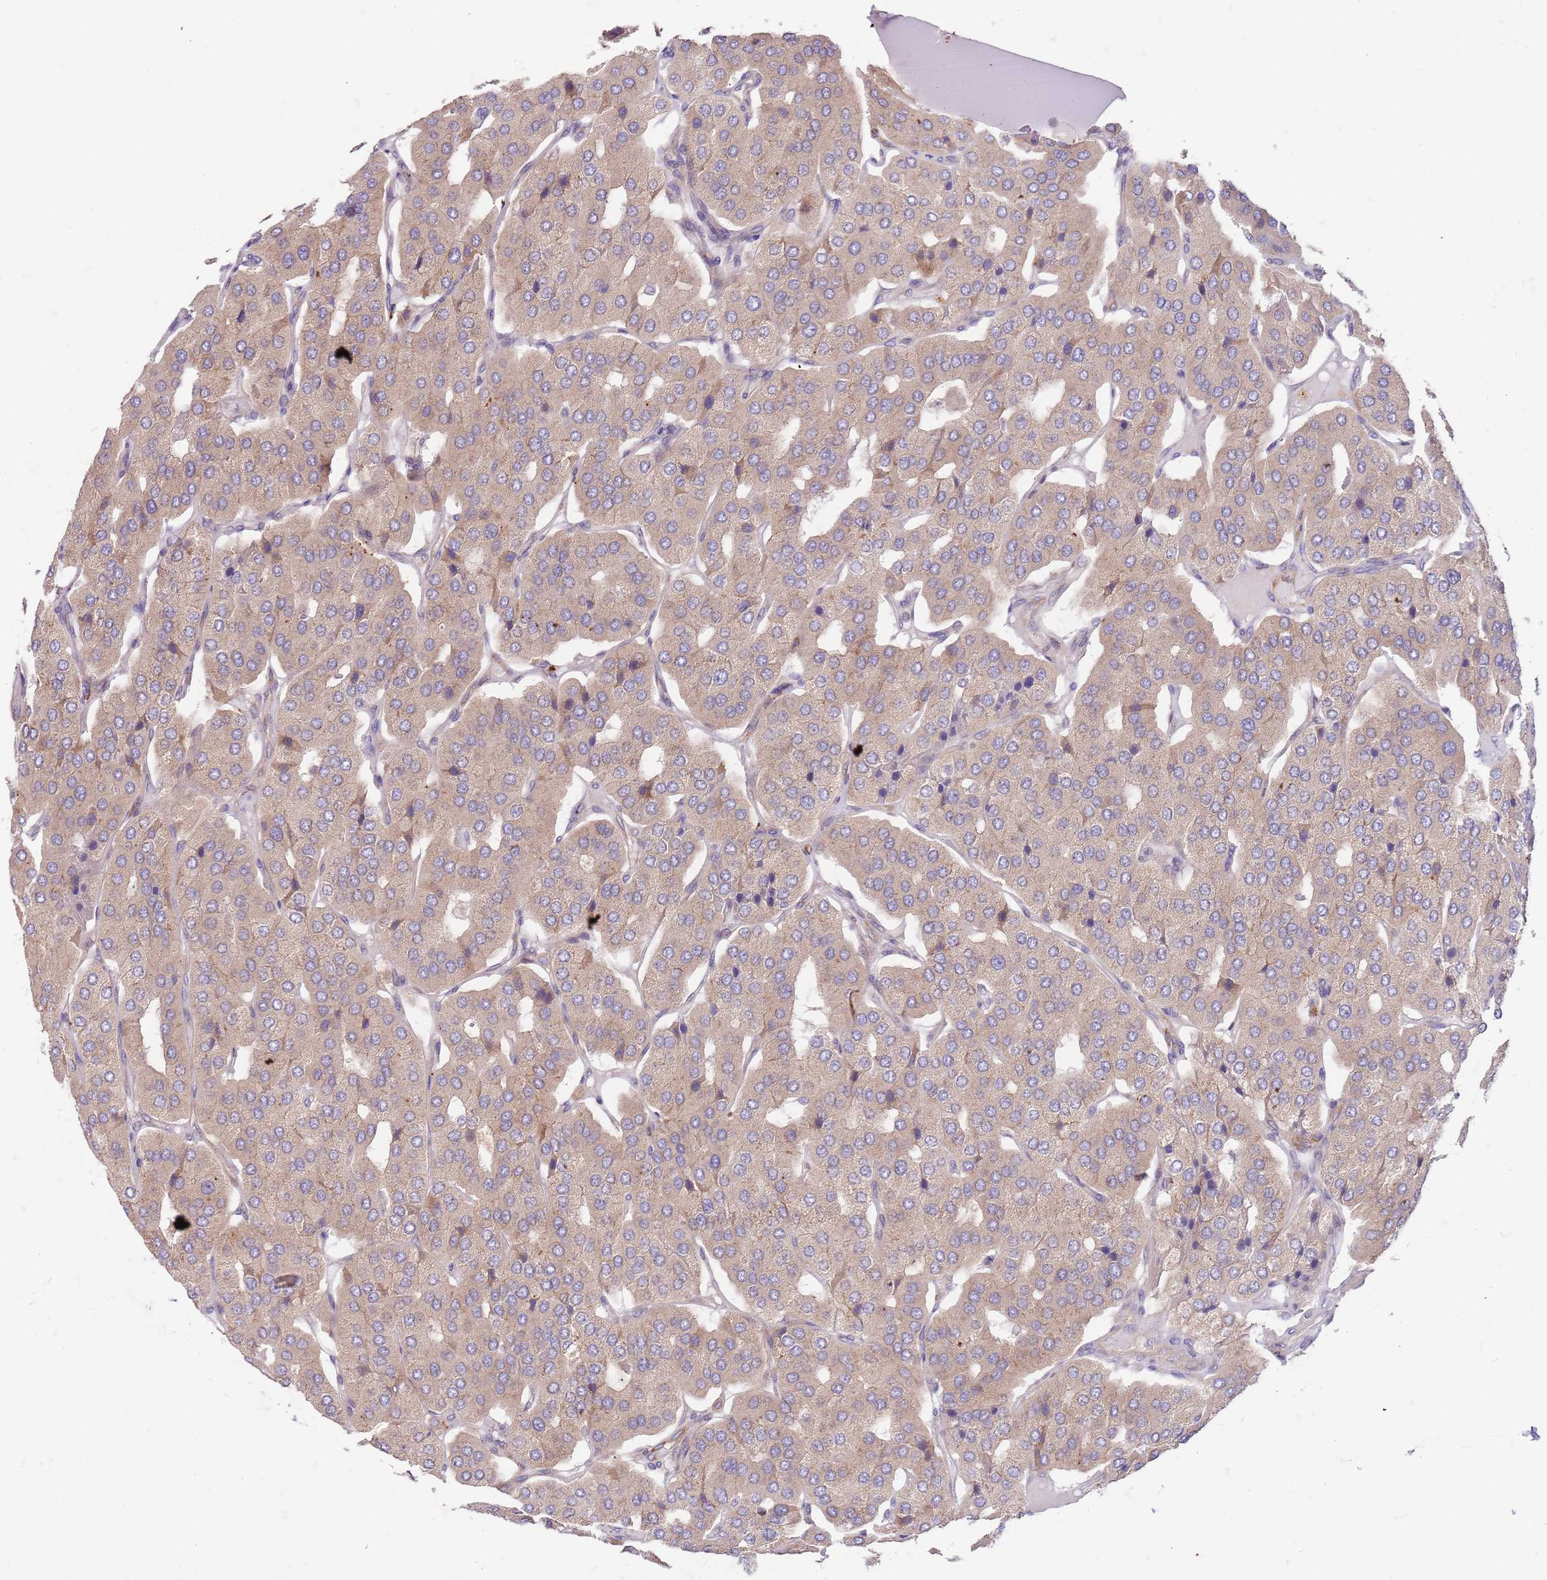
{"staining": {"intensity": "weak", "quantity": ">75%", "location": "cytoplasmic/membranous"}, "tissue": "parathyroid gland", "cell_type": "Glandular cells", "image_type": "normal", "snomed": [{"axis": "morphology", "description": "Normal tissue, NOS"}, {"axis": "morphology", "description": "Adenoma, NOS"}, {"axis": "topography", "description": "Parathyroid gland"}], "caption": "The photomicrograph displays a brown stain indicating the presence of a protein in the cytoplasmic/membranous of glandular cells in parathyroid gland.", "gene": "OSBP", "patient": {"sex": "female", "age": 86}}